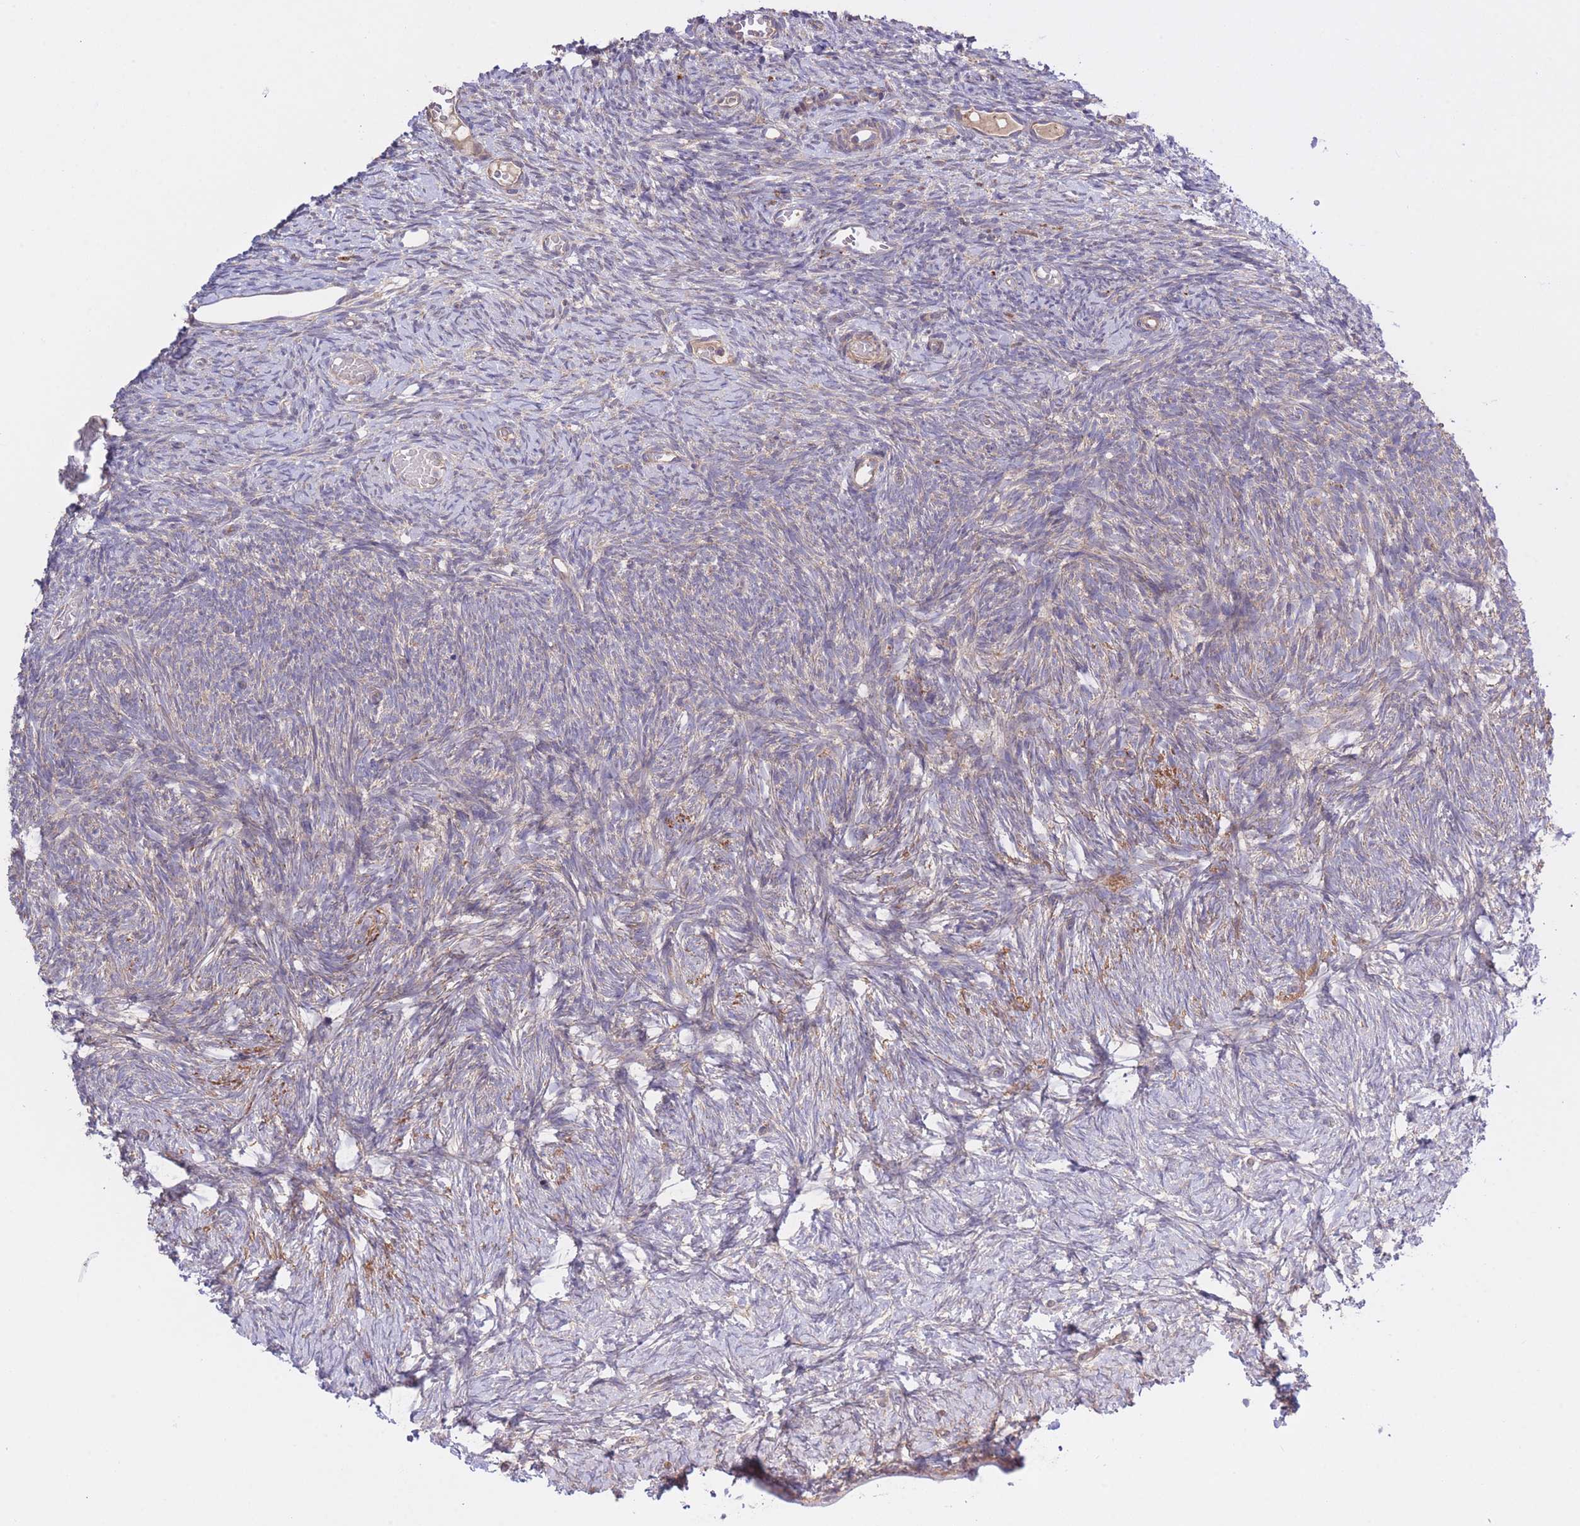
{"staining": {"intensity": "weak", "quantity": "<25%", "location": "cytoplasmic/membranous"}, "tissue": "ovary", "cell_type": "Ovarian stroma cells", "image_type": "normal", "snomed": [{"axis": "morphology", "description": "Normal tissue, NOS"}, {"axis": "topography", "description": "Ovary"}], "caption": "Ovarian stroma cells show no significant protein staining in benign ovary.", "gene": "ATP13A2", "patient": {"sex": "female", "age": 39}}